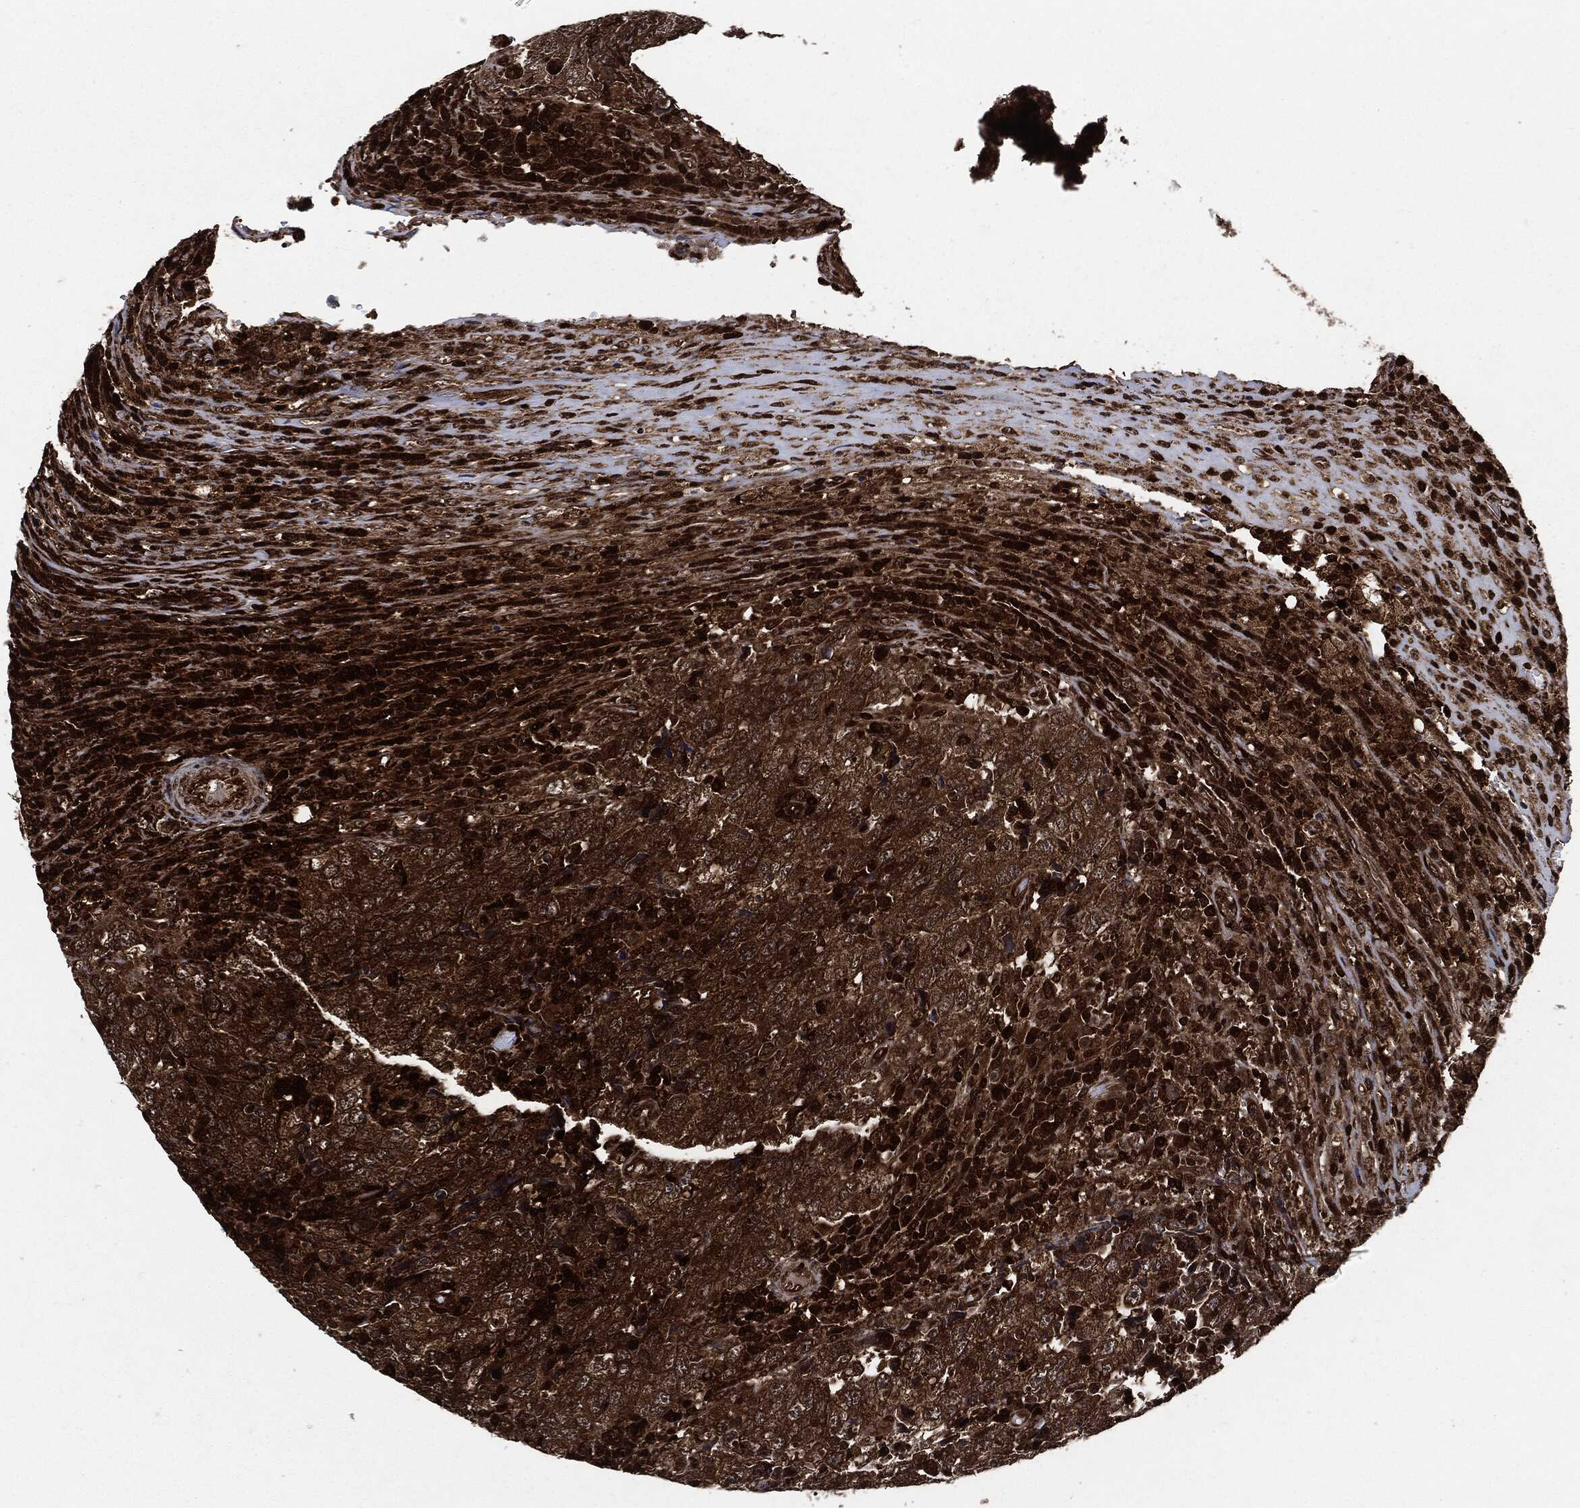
{"staining": {"intensity": "moderate", "quantity": ">75%", "location": "cytoplasmic/membranous"}, "tissue": "testis cancer", "cell_type": "Tumor cells", "image_type": "cancer", "snomed": [{"axis": "morphology", "description": "Necrosis, NOS"}, {"axis": "morphology", "description": "Carcinoma, Embryonal, NOS"}, {"axis": "topography", "description": "Testis"}], "caption": "Embryonal carcinoma (testis) was stained to show a protein in brown. There is medium levels of moderate cytoplasmic/membranous staining in about >75% of tumor cells.", "gene": "YWHAB", "patient": {"sex": "male", "age": 19}}